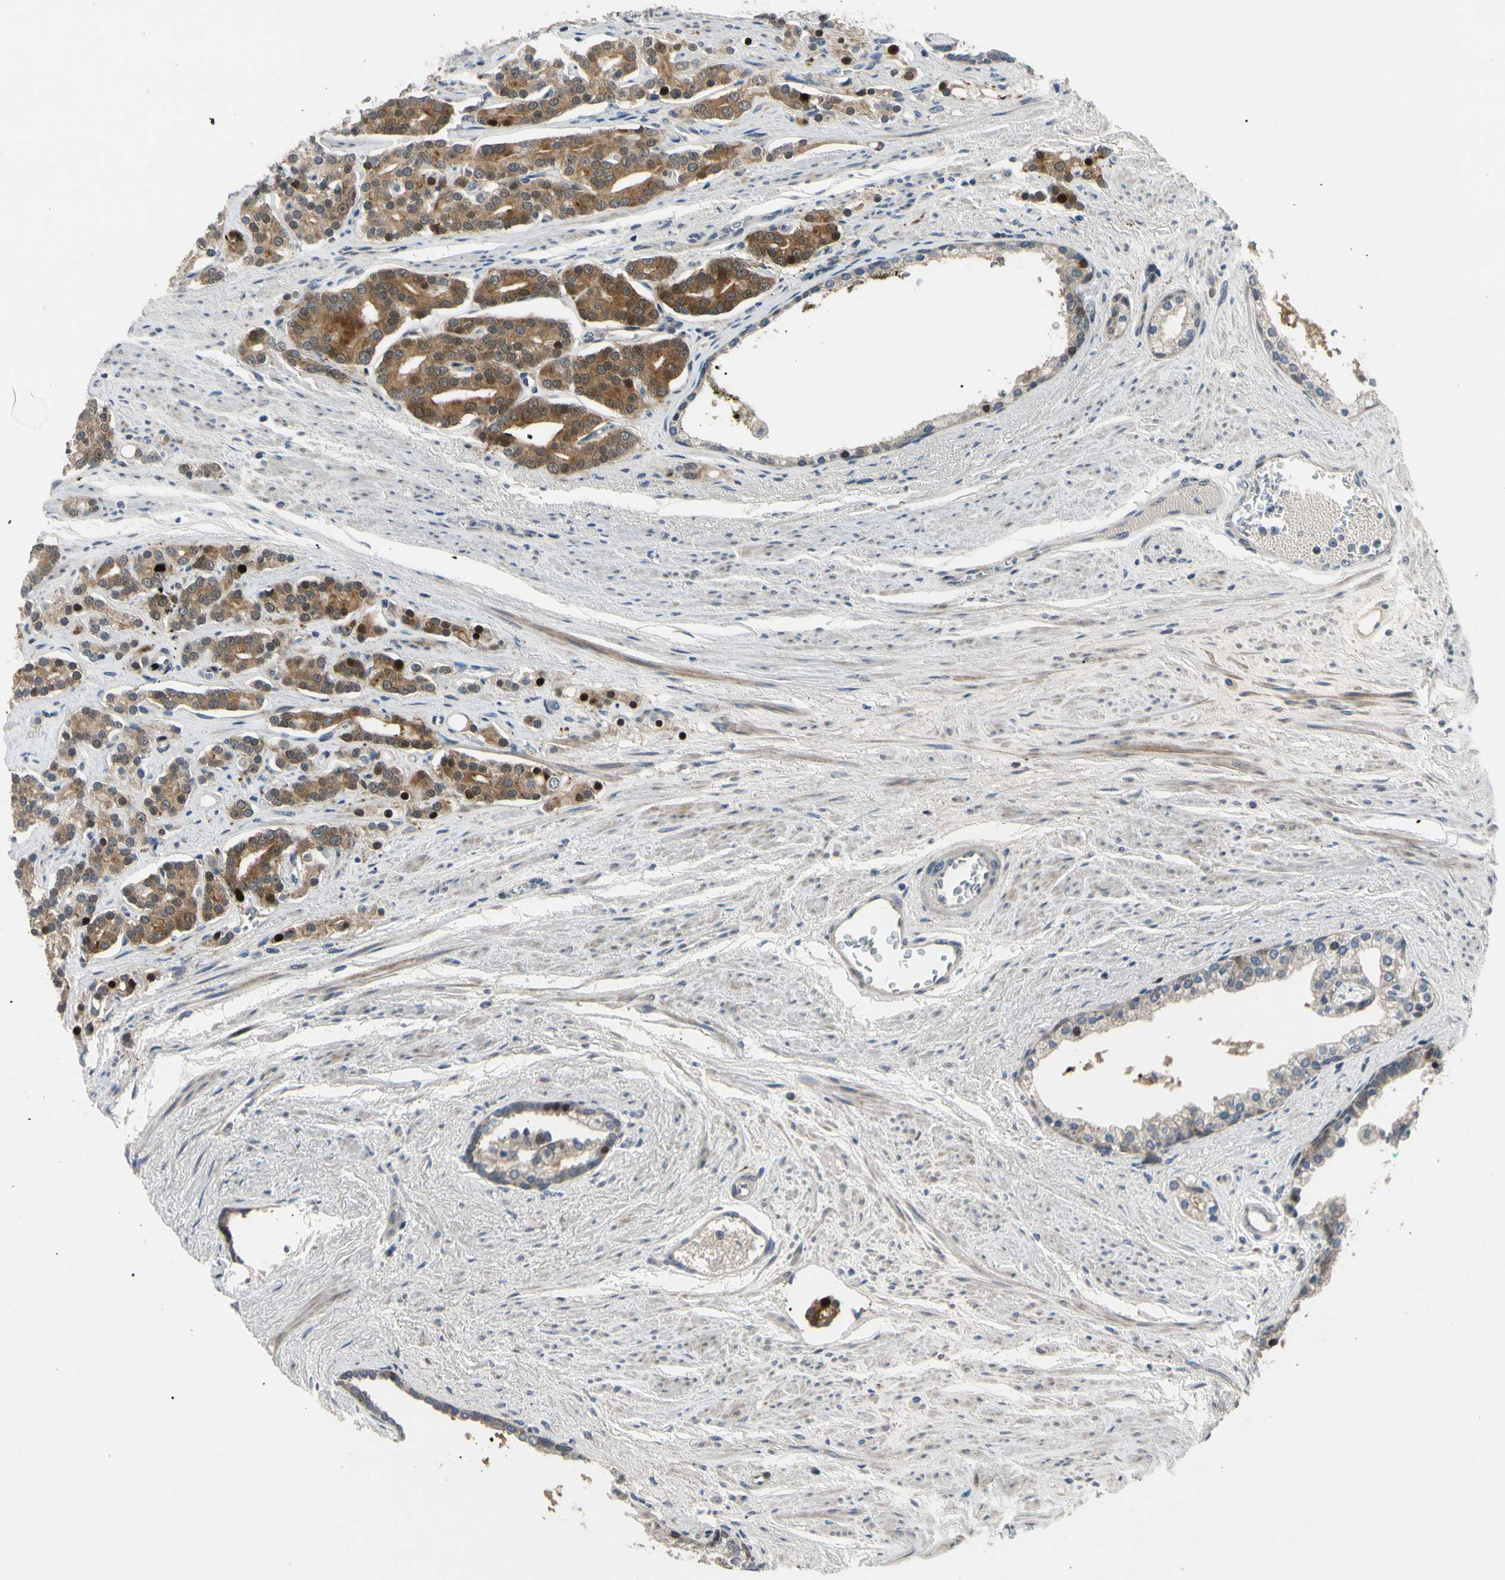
{"staining": {"intensity": "moderate", "quantity": ">75%", "location": "cytoplasmic/membranous,nuclear"}, "tissue": "prostate cancer", "cell_type": "Tumor cells", "image_type": "cancer", "snomed": [{"axis": "morphology", "description": "Adenocarcinoma, Low grade"}, {"axis": "topography", "description": "Prostate"}], "caption": "Moderate cytoplasmic/membranous and nuclear expression is seen in approximately >75% of tumor cells in prostate cancer.", "gene": "HMGCR", "patient": {"sex": "male", "age": 63}}